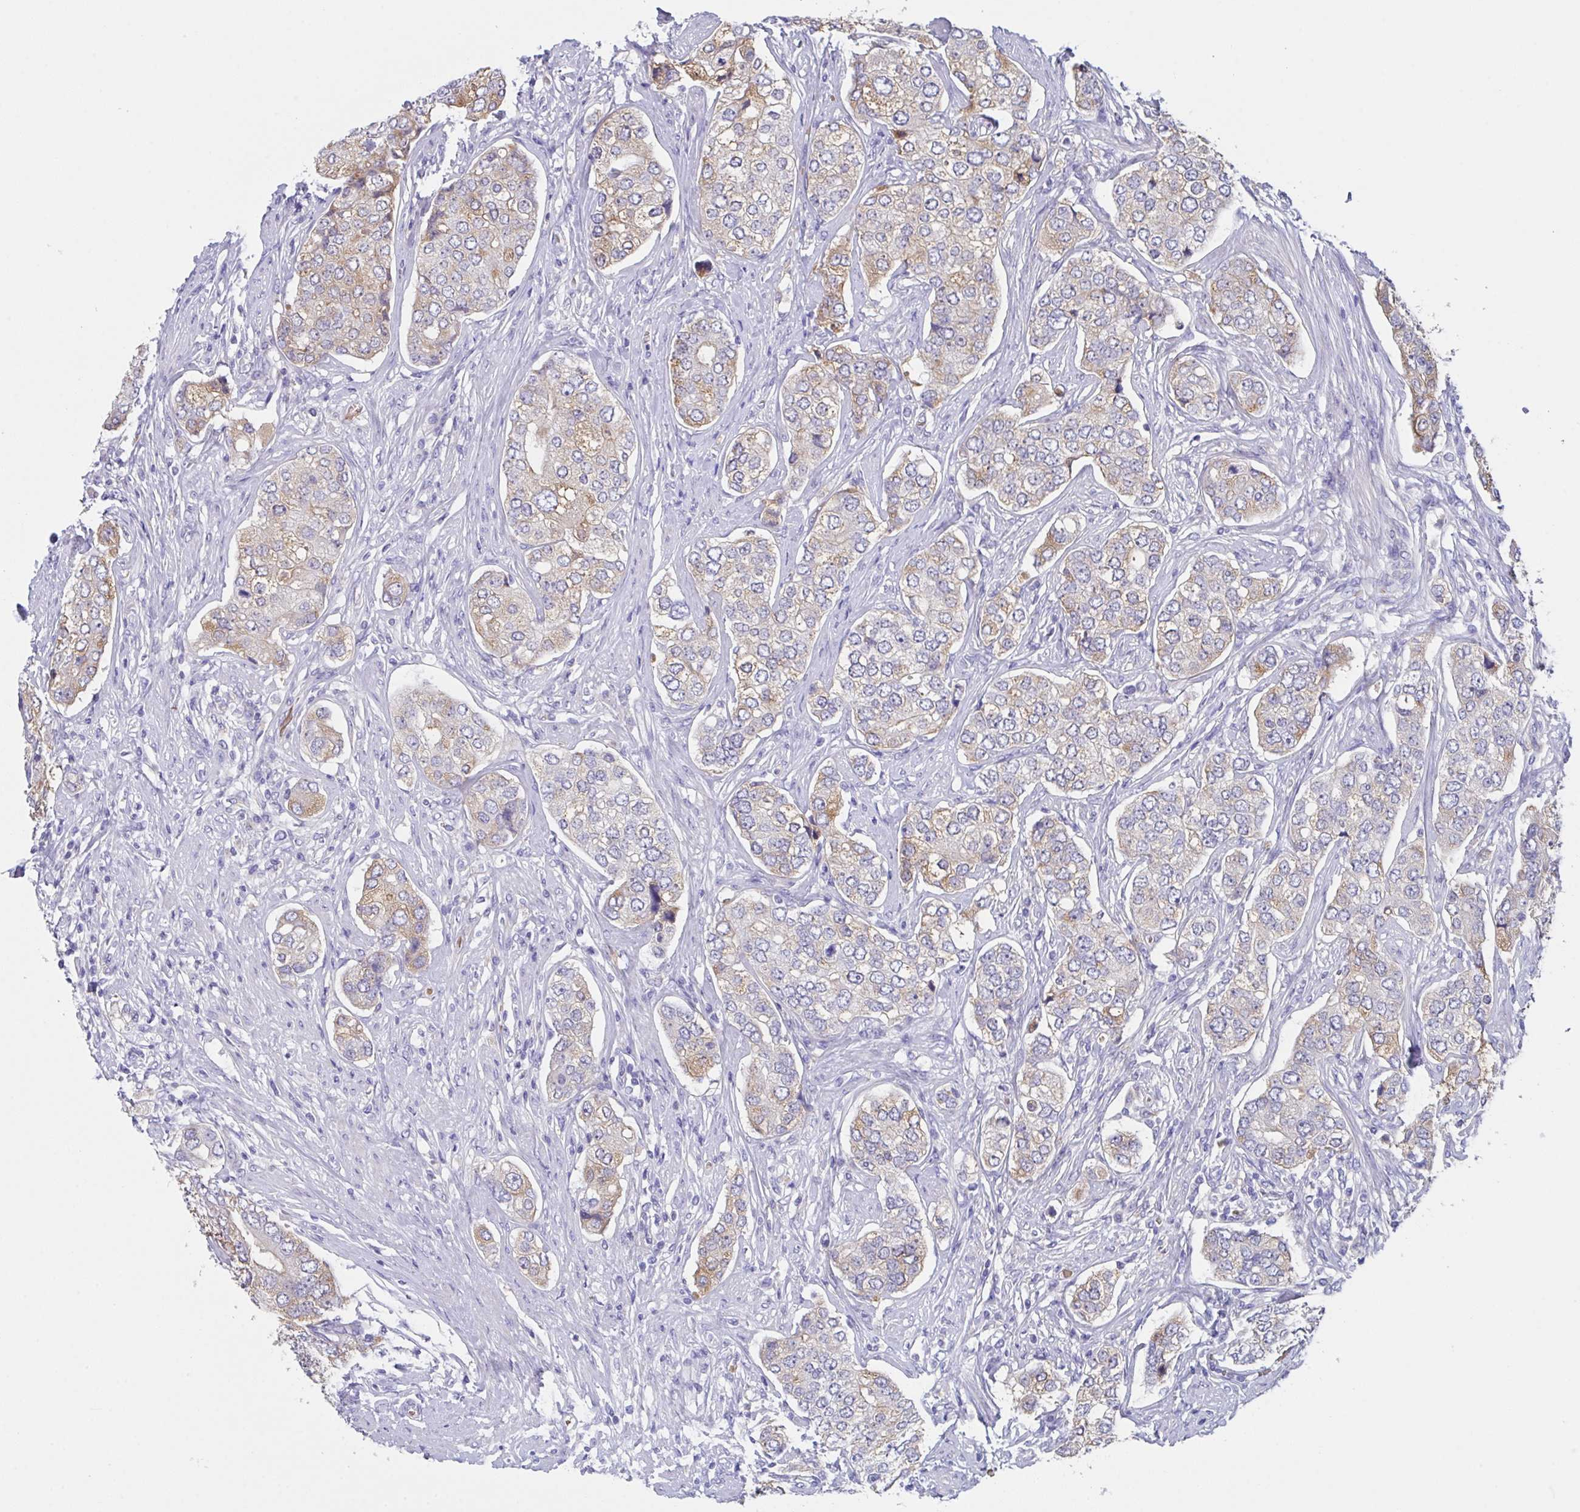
{"staining": {"intensity": "weak", "quantity": "25%-75%", "location": "cytoplasmic/membranous"}, "tissue": "prostate cancer", "cell_type": "Tumor cells", "image_type": "cancer", "snomed": [{"axis": "morphology", "description": "Adenocarcinoma, High grade"}, {"axis": "topography", "description": "Prostate"}], "caption": "The image reveals a brown stain indicating the presence of a protein in the cytoplasmic/membranous of tumor cells in prostate cancer (high-grade adenocarcinoma).", "gene": "TFAP2C", "patient": {"sex": "male", "age": 60}}